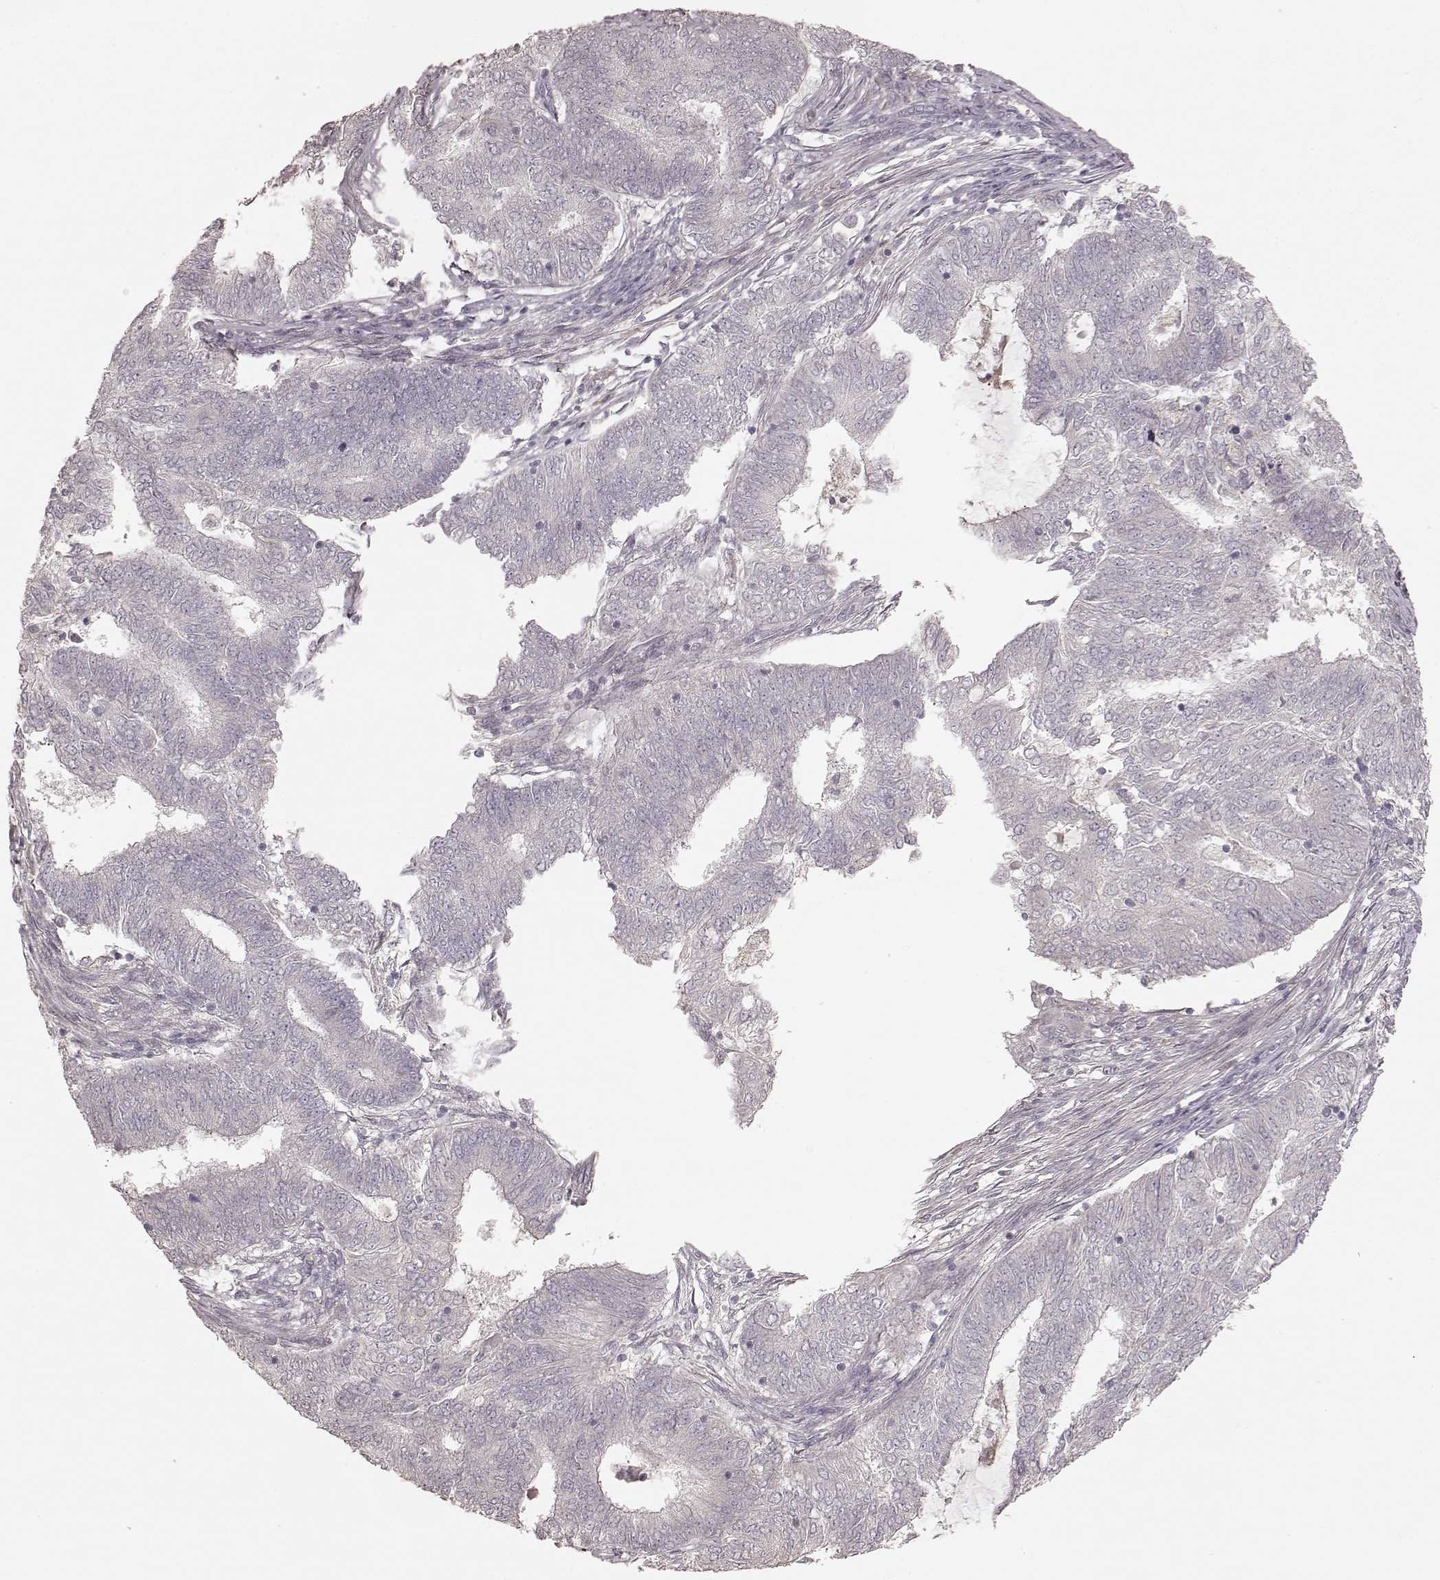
{"staining": {"intensity": "negative", "quantity": "none", "location": "none"}, "tissue": "endometrial cancer", "cell_type": "Tumor cells", "image_type": "cancer", "snomed": [{"axis": "morphology", "description": "Adenocarcinoma, NOS"}, {"axis": "topography", "description": "Endometrium"}], "caption": "Immunohistochemistry image of human endometrial cancer stained for a protein (brown), which reveals no staining in tumor cells.", "gene": "KCNJ9", "patient": {"sex": "female", "age": 62}}